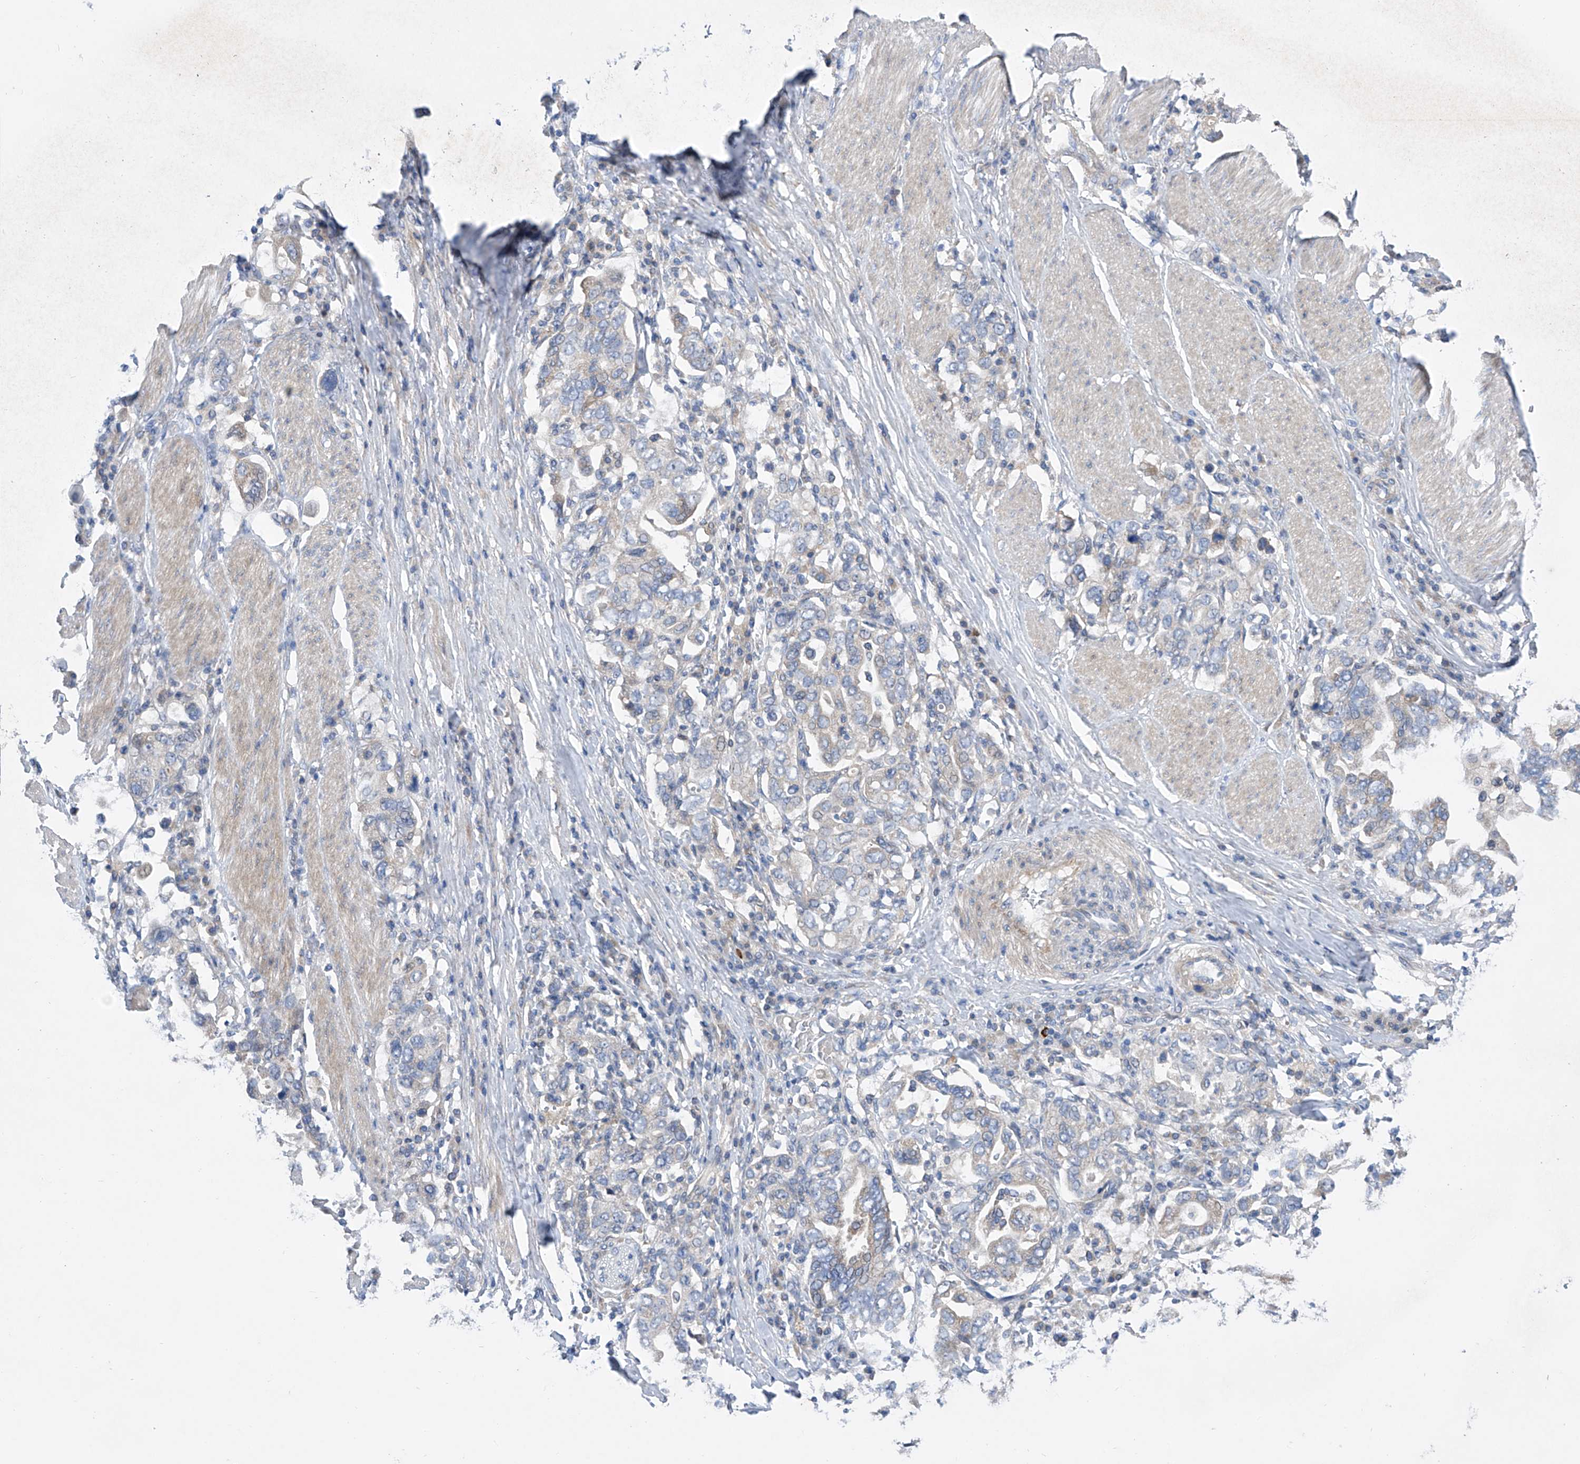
{"staining": {"intensity": "negative", "quantity": "none", "location": "none"}, "tissue": "stomach cancer", "cell_type": "Tumor cells", "image_type": "cancer", "snomed": [{"axis": "morphology", "description": "Adenocarcinoma, NOS"}, {"axis": "topography", "description": "Stomach, upper"}], "caption": "Immunohistochemical staining of human stomach adenocarcinoma reveals no significant positivity in tumor cells.", "gene": "SRBD1", "patient": {"sex": "male", "age": 62}}